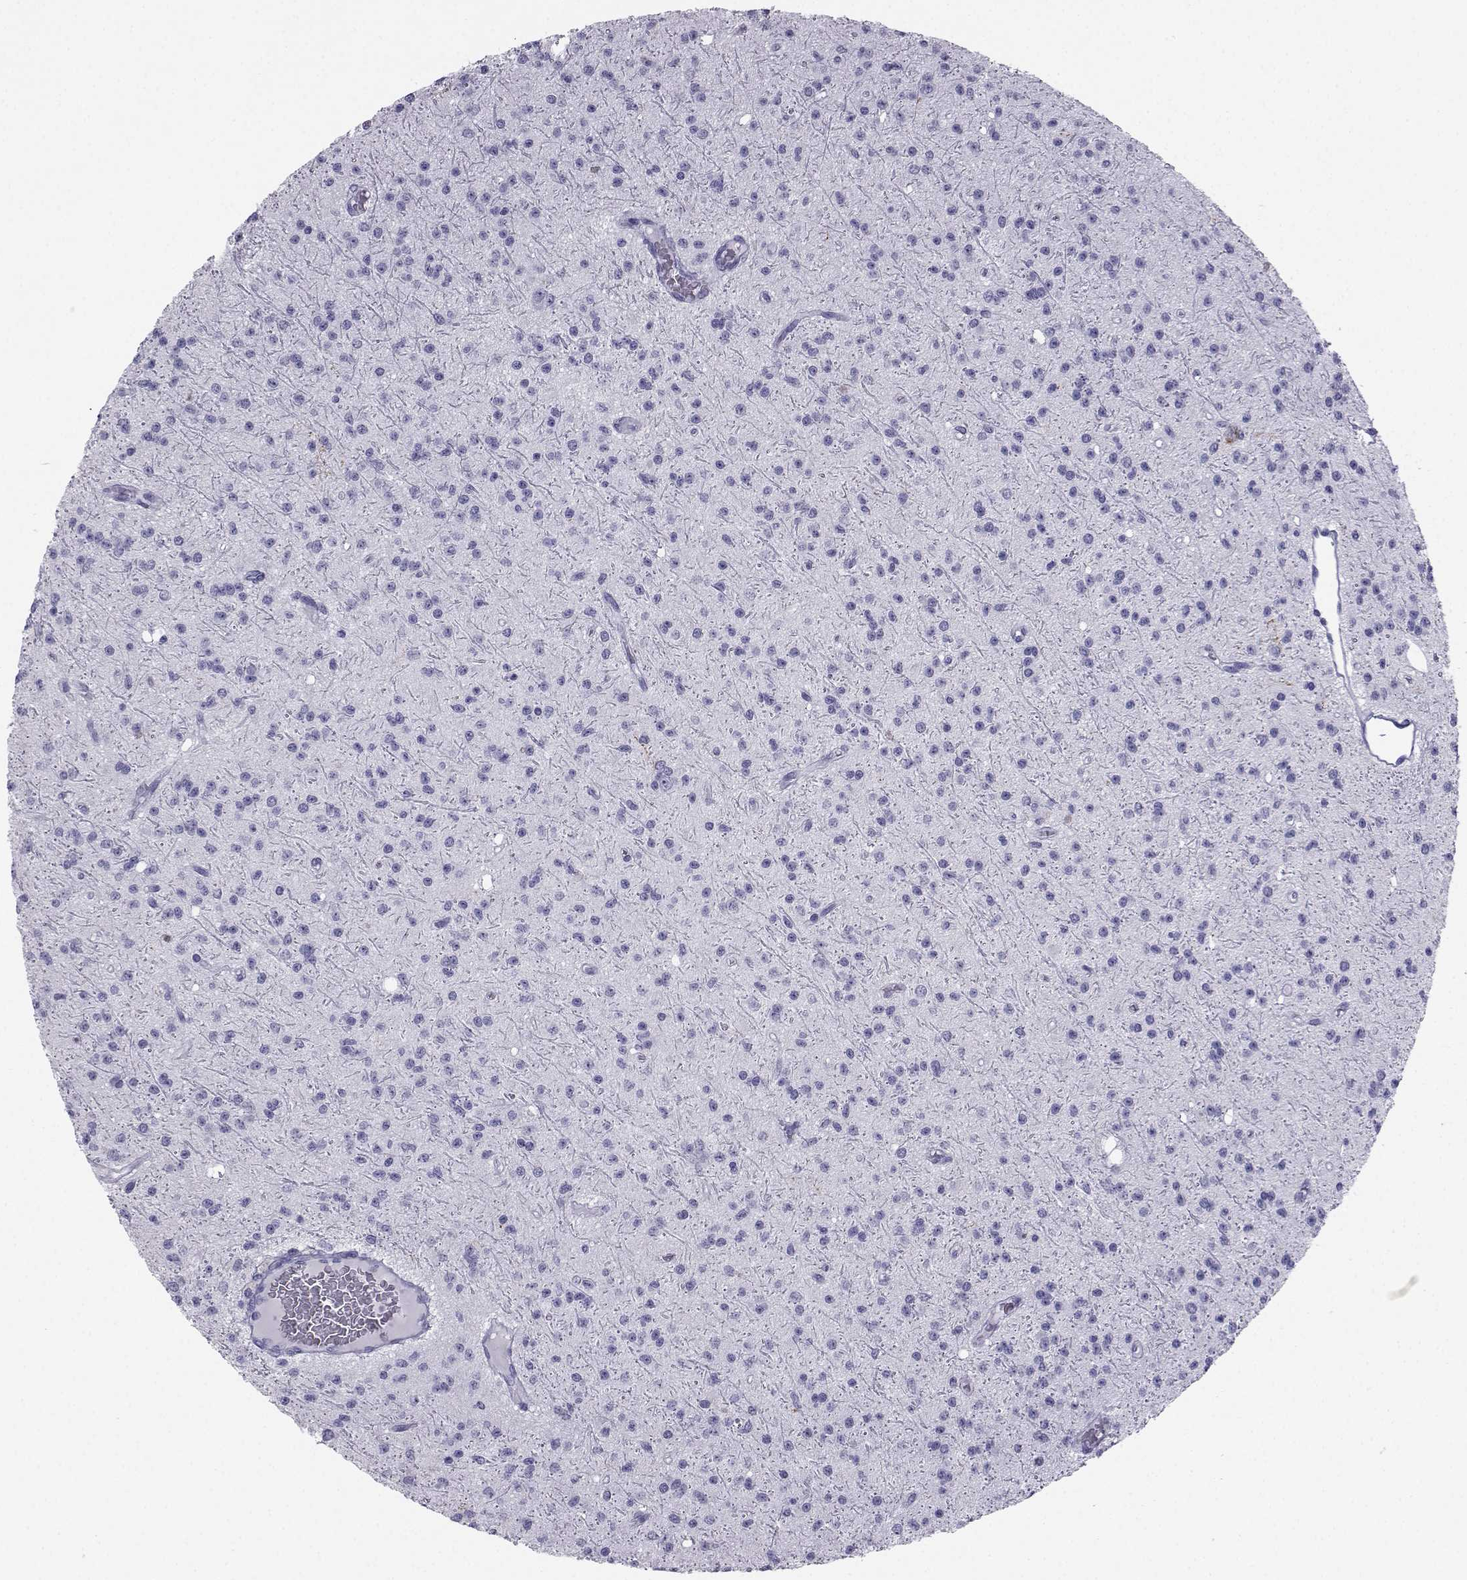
{"staining": {"intensity": "negative", "quantity": "none", "location": "none"}, "tissue": "glioma", "cell_type": "Tumor cells", "image_type": "cancer", "snomed": [{"axis": "morphology", "description": "Glioma, malignant, Low grade"}, {"axis": "topography", "description": "Brain"}], "caption": "This is a micrograph of IHC staining of glioma, which shows no expression in tumor cells.", "gene": "SST", "patient": {"sex": "male", "age": 27}}